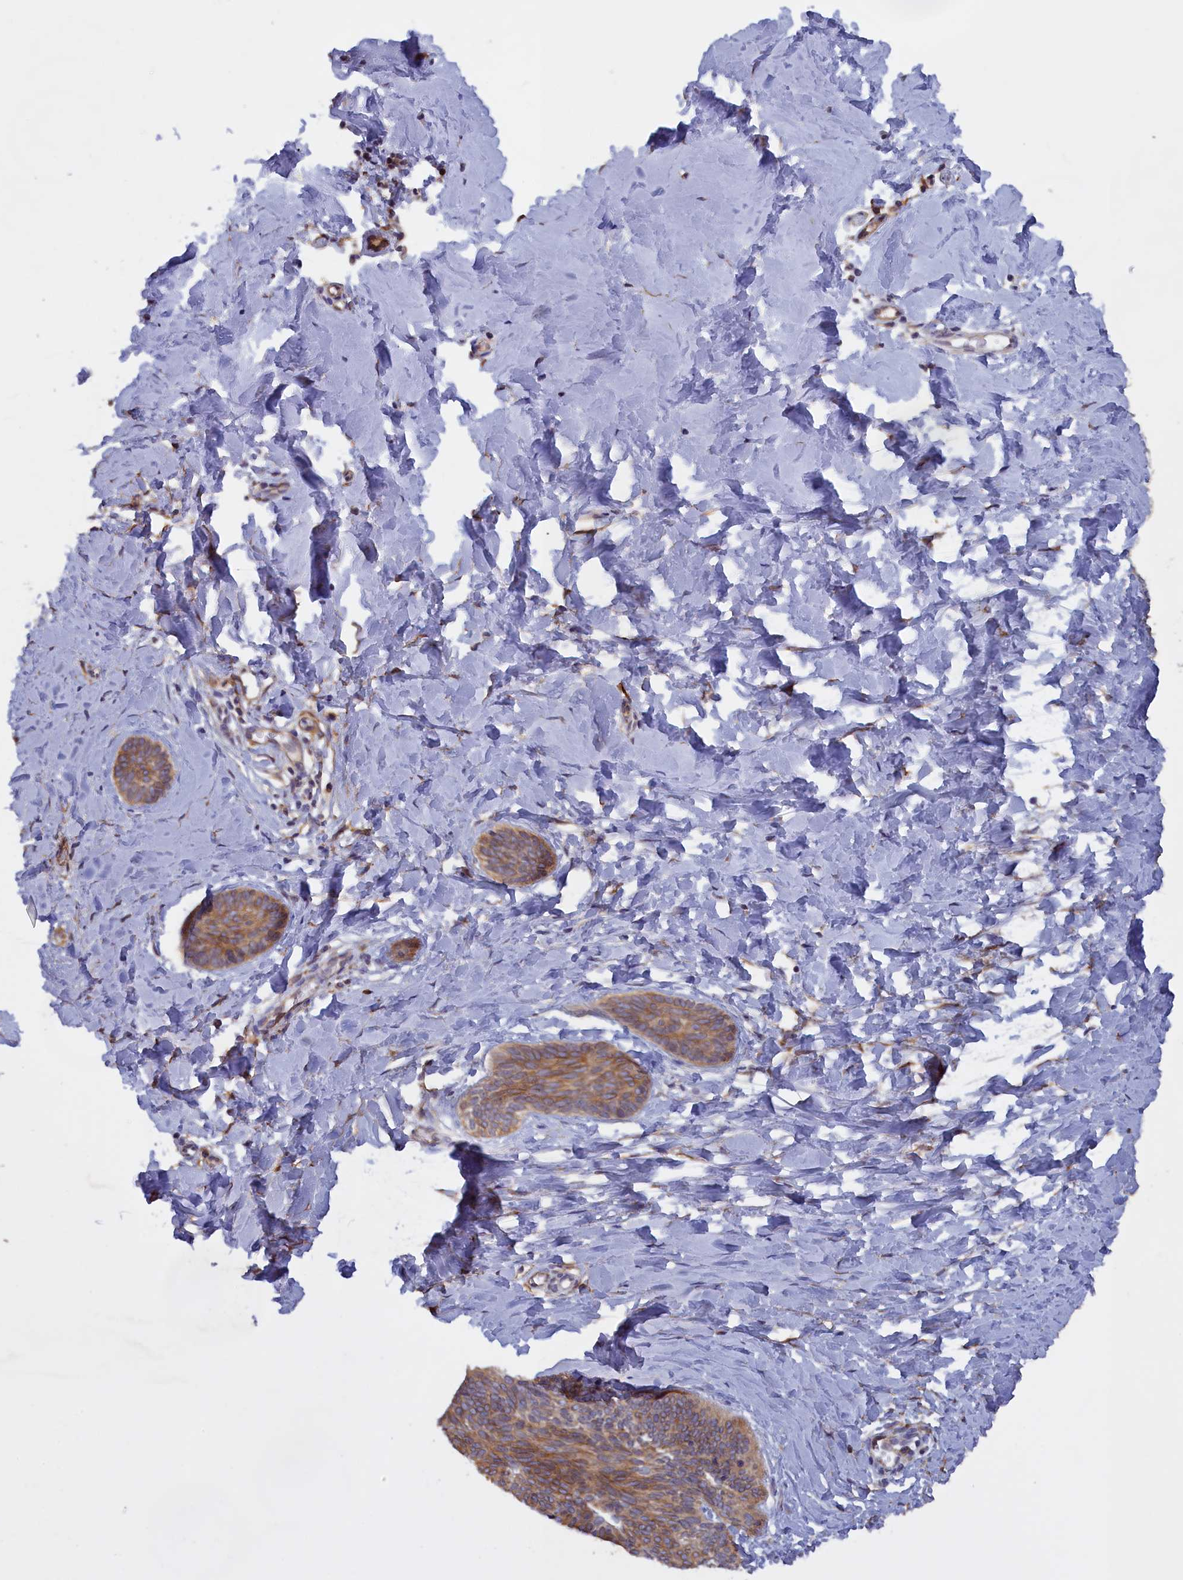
{"staining": {"intensity": "moderate", "quantity": ">75%", "location": "cytoplasmic/membranous"}, "tissue": "skin cancer", "cell_type": "Tumor cells", "image_type": "cancer", "snomed": [{"axis": "morphology", "description": "Basal cell carcinoma"}, {"axis": "topography", "description": "Skin"}], "caption": "Immunohistochemical staining of skin basal cell carcinoma displays medium levels of moderate cytoplasmic/membranous expression in approximately >75% of tumor cells.", "gene": "COL19A1", "patient": {"sex": "female", "age": 81}}